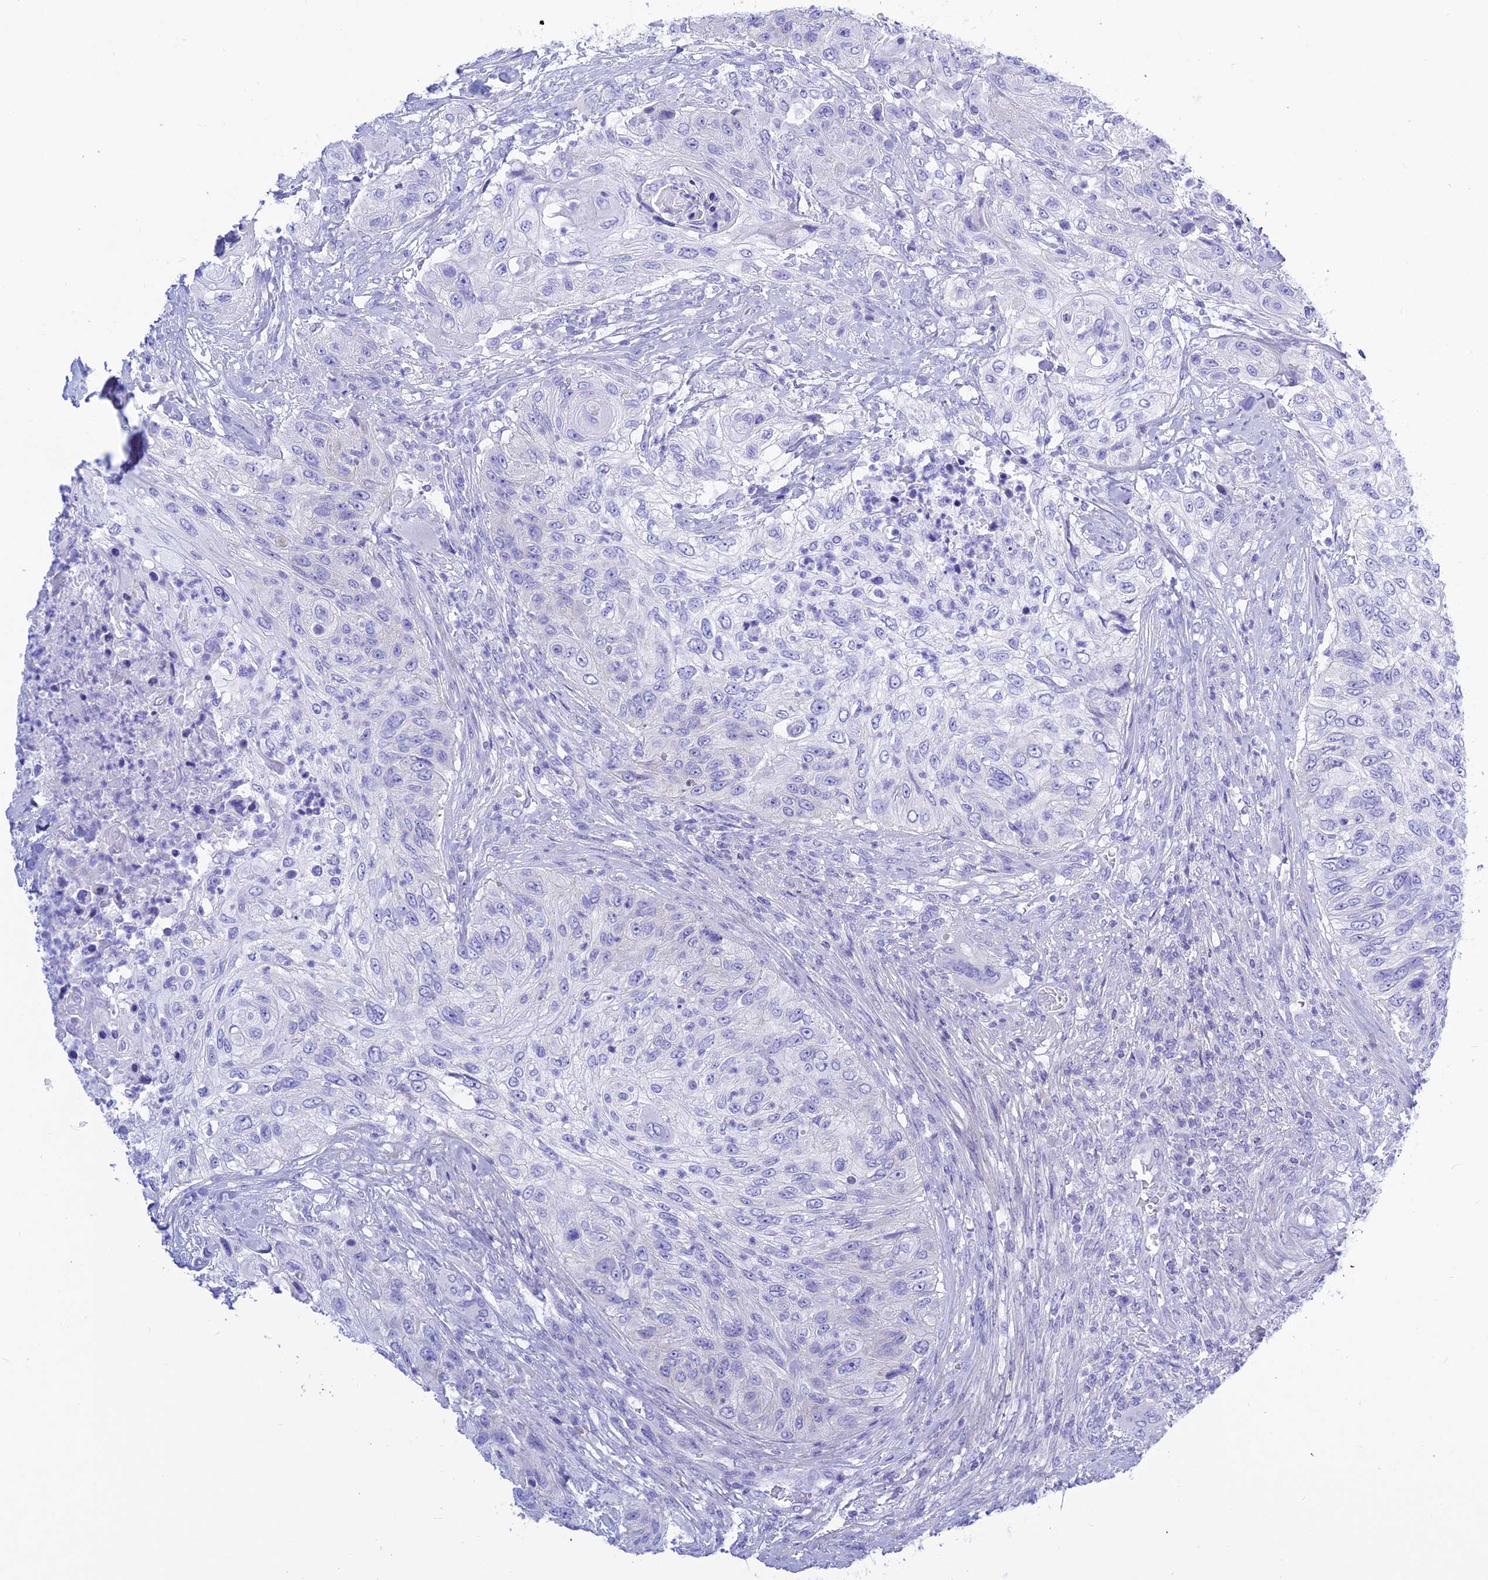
{"staining": {"intensity": "negative", "quantity": "none", "location": "none"}, "tissue": "urothelial cancer", "cell_type": "Tumor cells", "image_type": "cancer", "snomed": [{"axis": "morphology", "description": "Urothelial carcinoma, High grade"}, {"axis": "topography", "description": "Urinary bladder"}], "caption": "Immunohistochemical staining of urothelial carcinoma (high-grade) displays no significant expression in tumor cells.", "gene": "PRNP", "patient": {"sex": "female", "age": 60}}